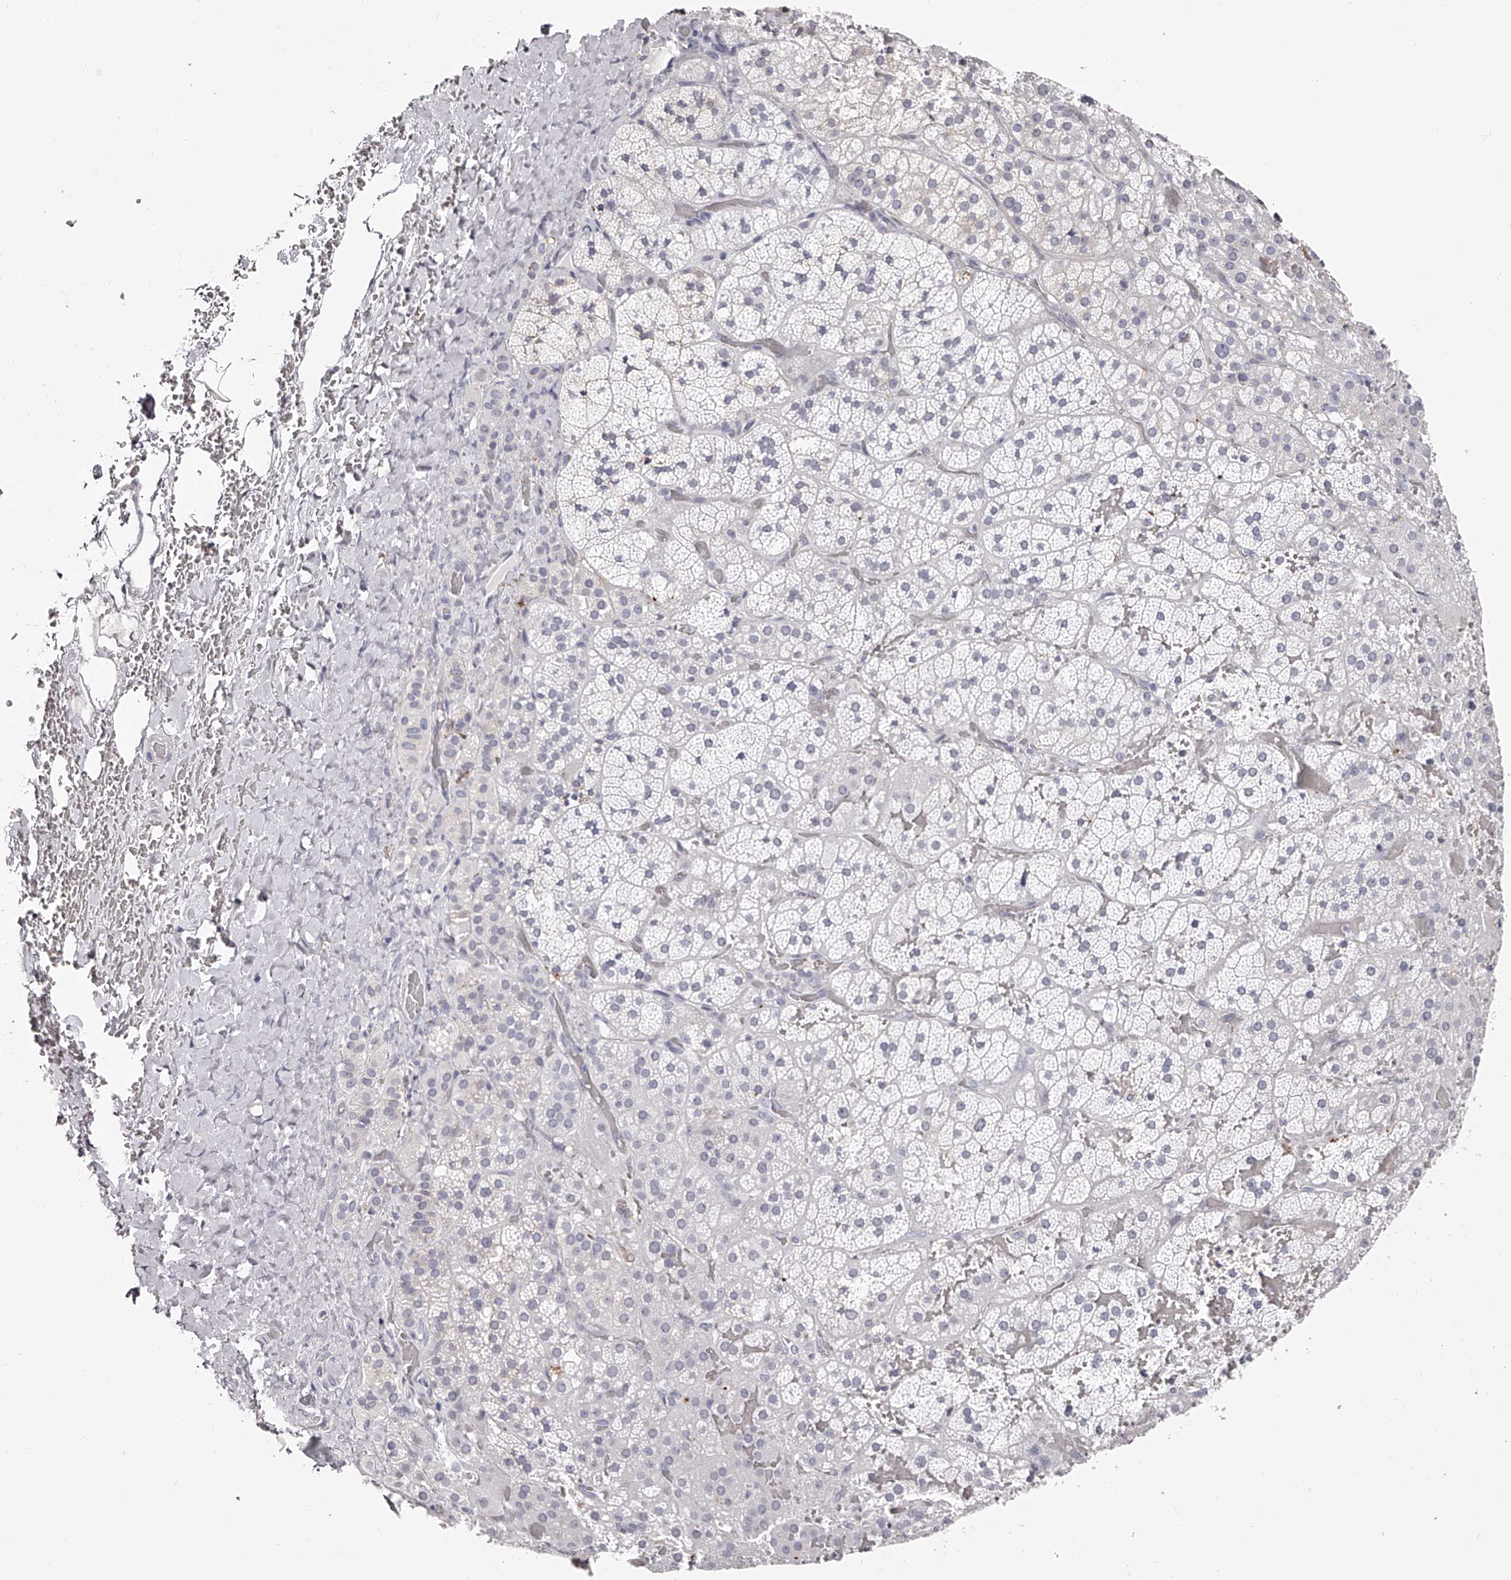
{"staining": {"intensity": "negative", "quantity": "none", "location": "none"}, "tissue": "adrenal gland", "cell_type": "Glandular cells", "image_type": "normal", "snomed": [{"axis": "morphology", "description": "Normal tissue, NOS"}, {"axis": "topography", "description": "Adrenal gland"}], "caption": "The photomicrograph reveals no significant expression in glandular cells of adrenal gland.", "gene": "PACSIN1", "patient": {"sex": "male", "age": 57}}